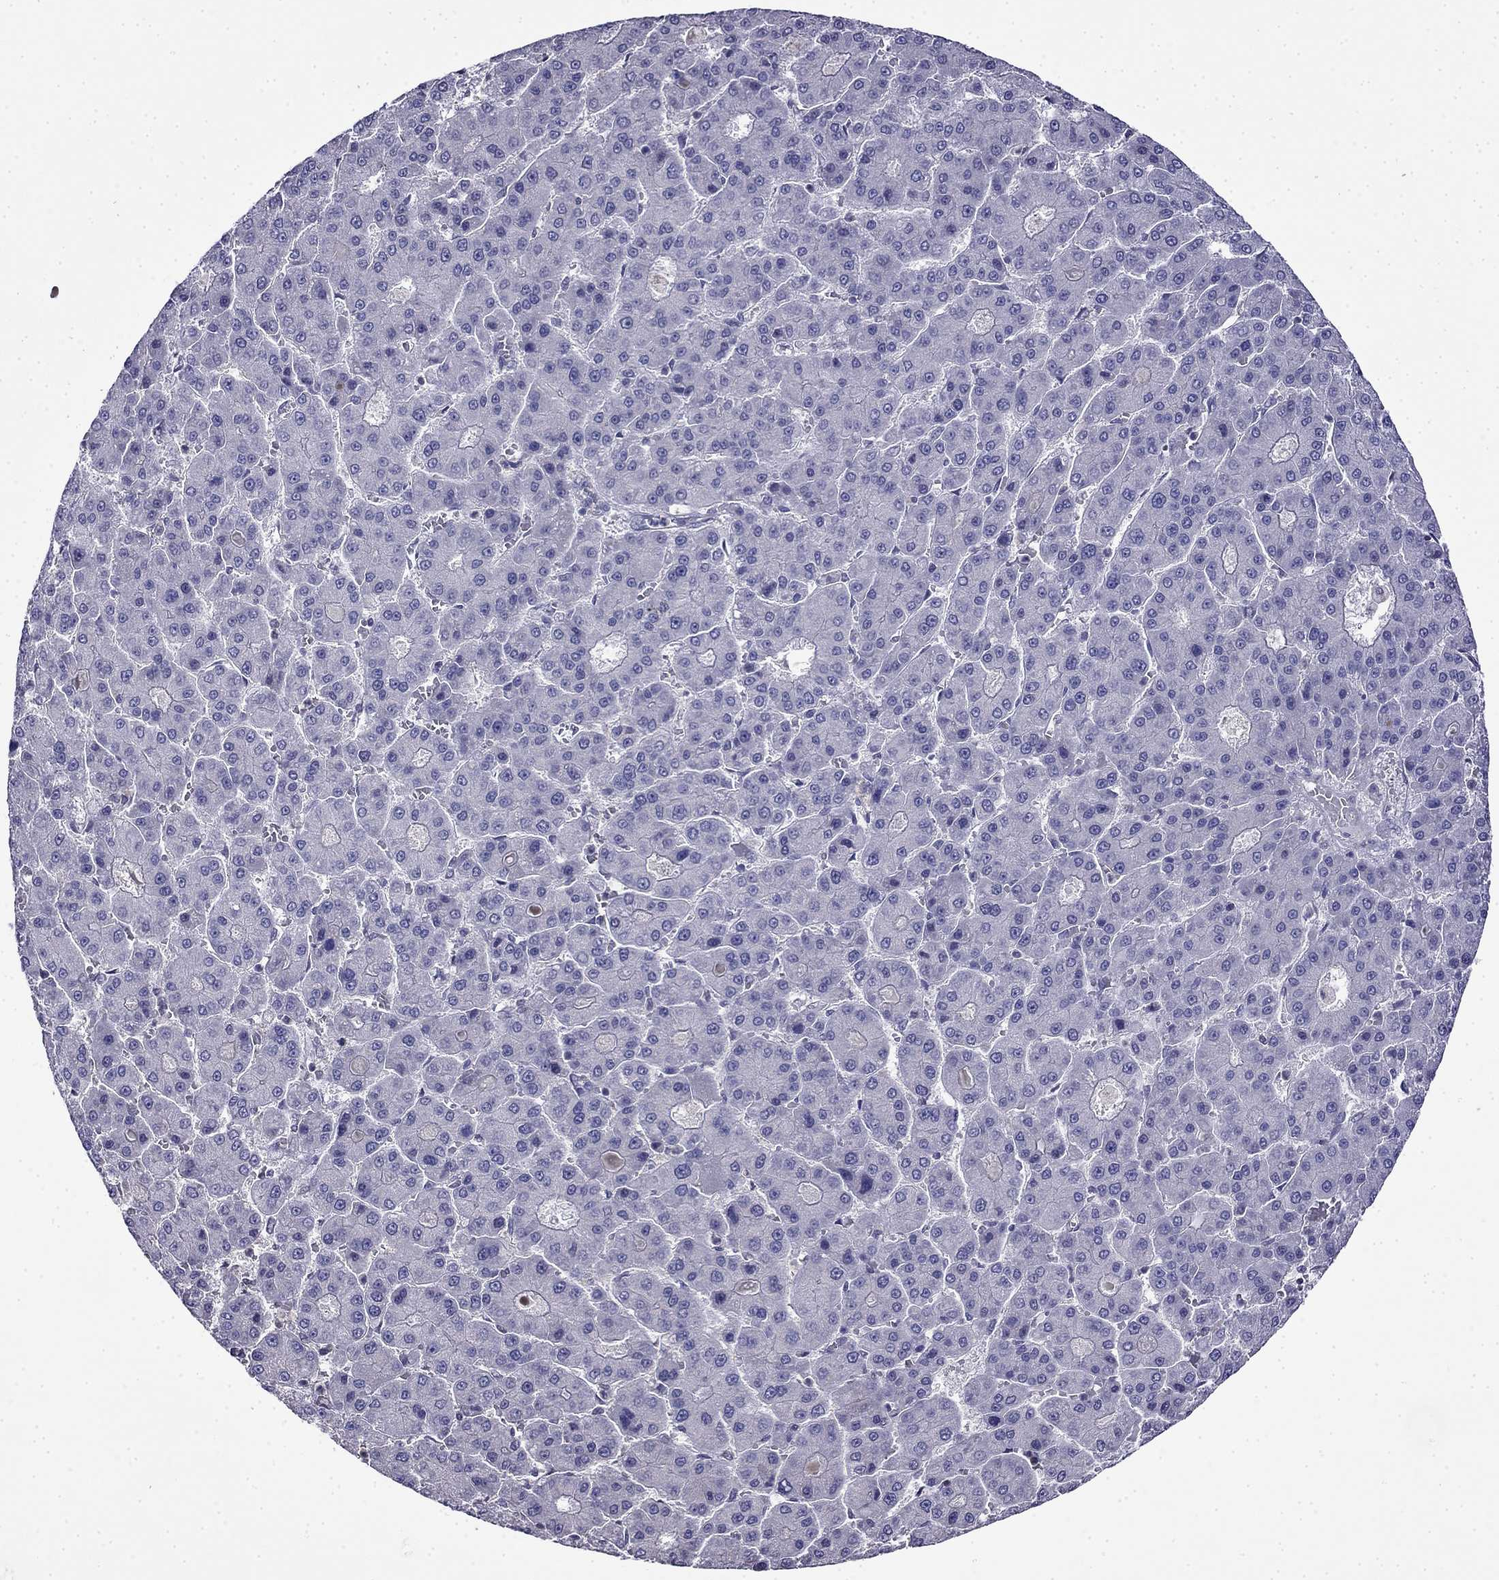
{"staining": {"intensity": "negative", "quantity": "none", "location": "none"}, "tissue": "liver cancer", "cell_type": "Tumor cells", "image_type": "cancer", "snomed": [{"axis": "morphology", "description": "Carcinoma, Hepatocellular, NOS"}, {"axis": "topography", "description": "Liver"}], "caption": "Immunohistochemical staining of liver hepatocellular carcinoma demonstrates no significant positivity in tumor cells. (DAB immunohistochemistry, high magnification).", "gene": "GUCA1B", "patient": {"sex": "male", "age": 70}}